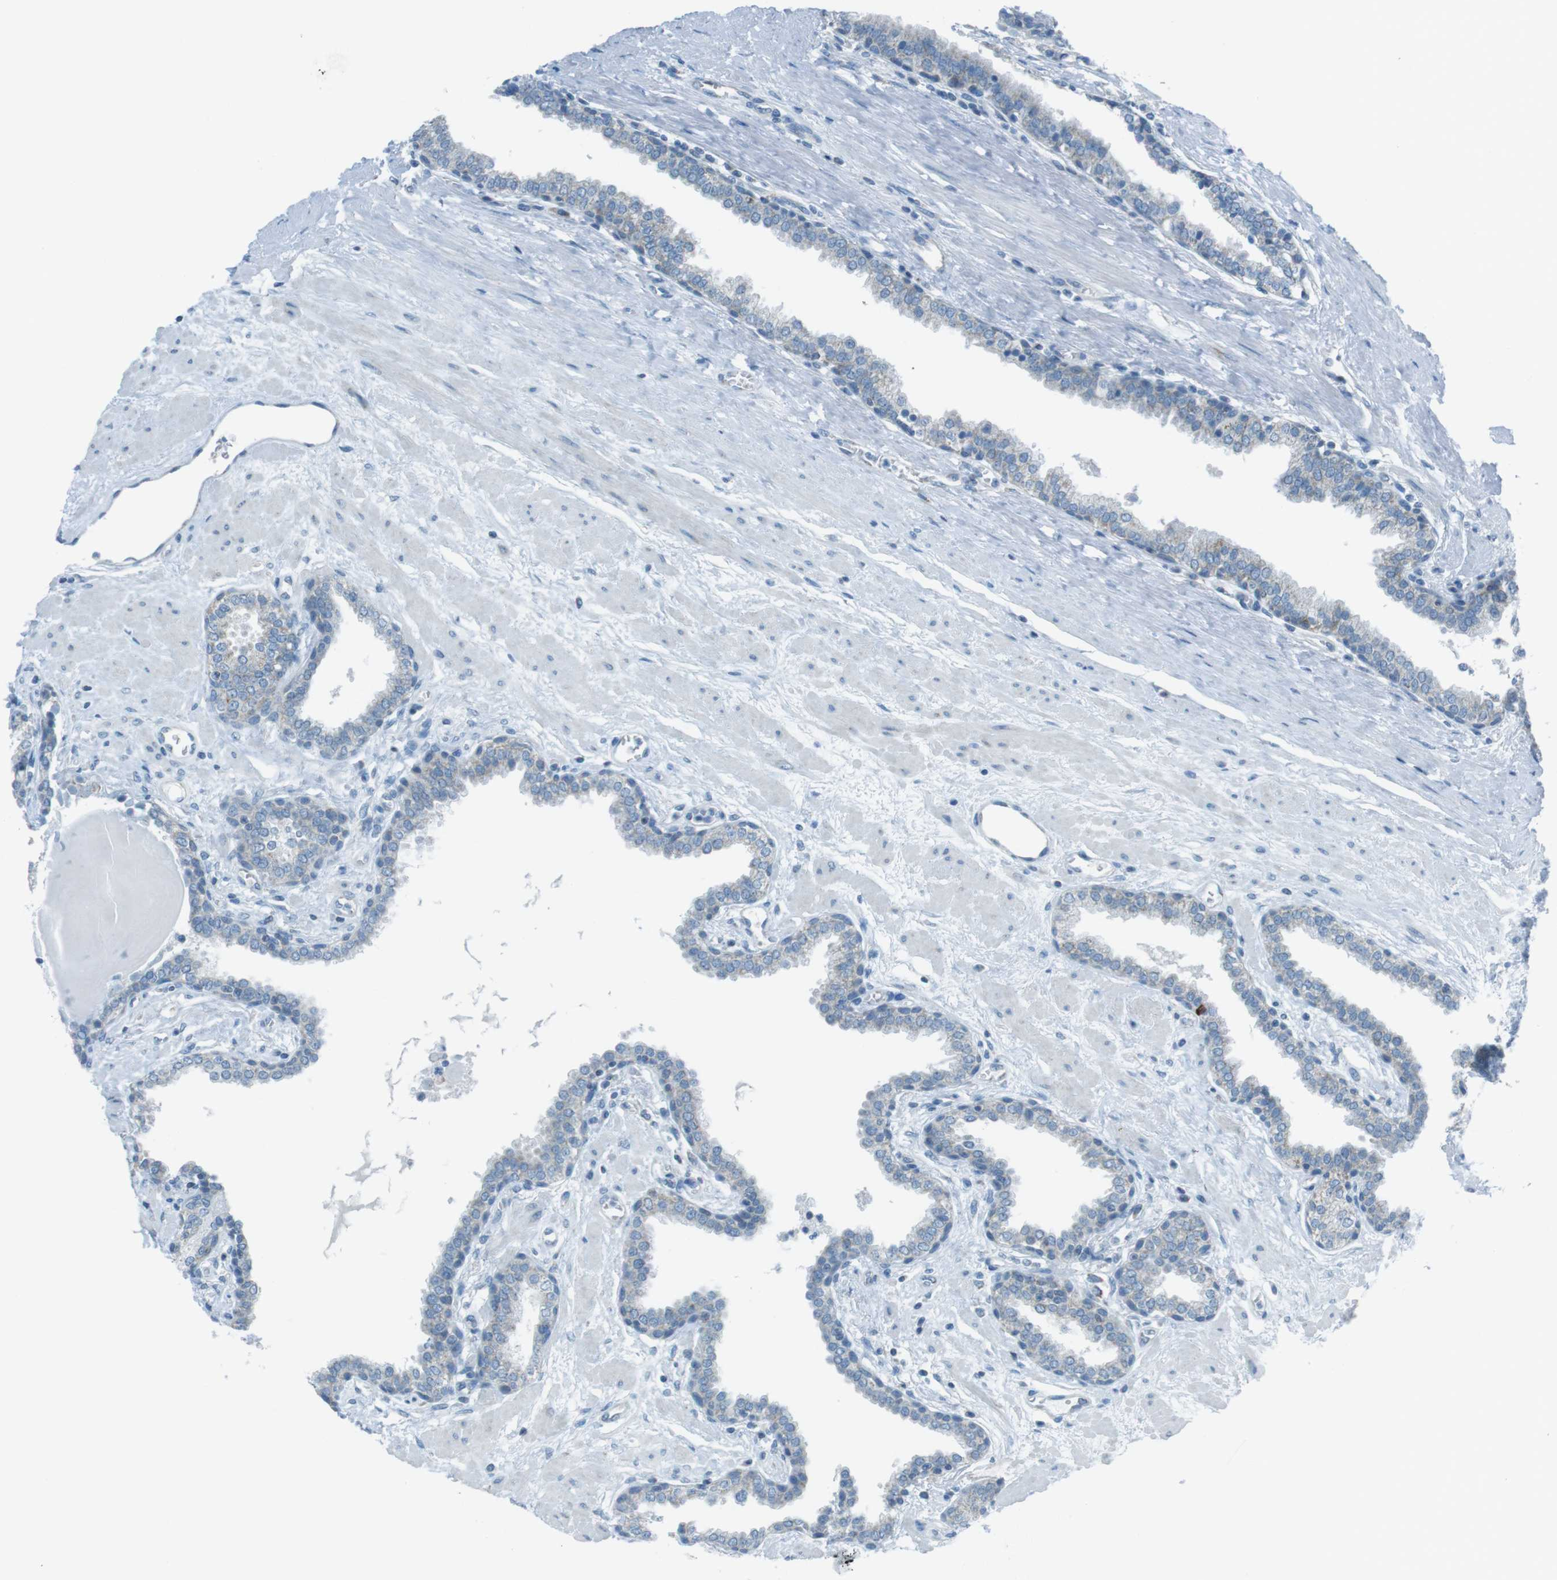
{"staining": {"intensity": "weak", "quantity": "<25%", "location": "cytoplasmic/membranous"}, "tissue": "prostate", "cell_type": "Glandular cells", "image_type": "normal", "snomed": [{"axis": "morphology", "description": "Normal tissue, NOS"}, {"axis": "topography", "description": "Prostate"}], "caption": "Immunohistochemistry (IHC) of benign human prostate reveals no staining in glandular cells. (Immunohistochemistry (IHC), brightfield microscopy, high magnification).", "gene": "DNAJA3", "patient": {"sex": "male", "age": 51}}